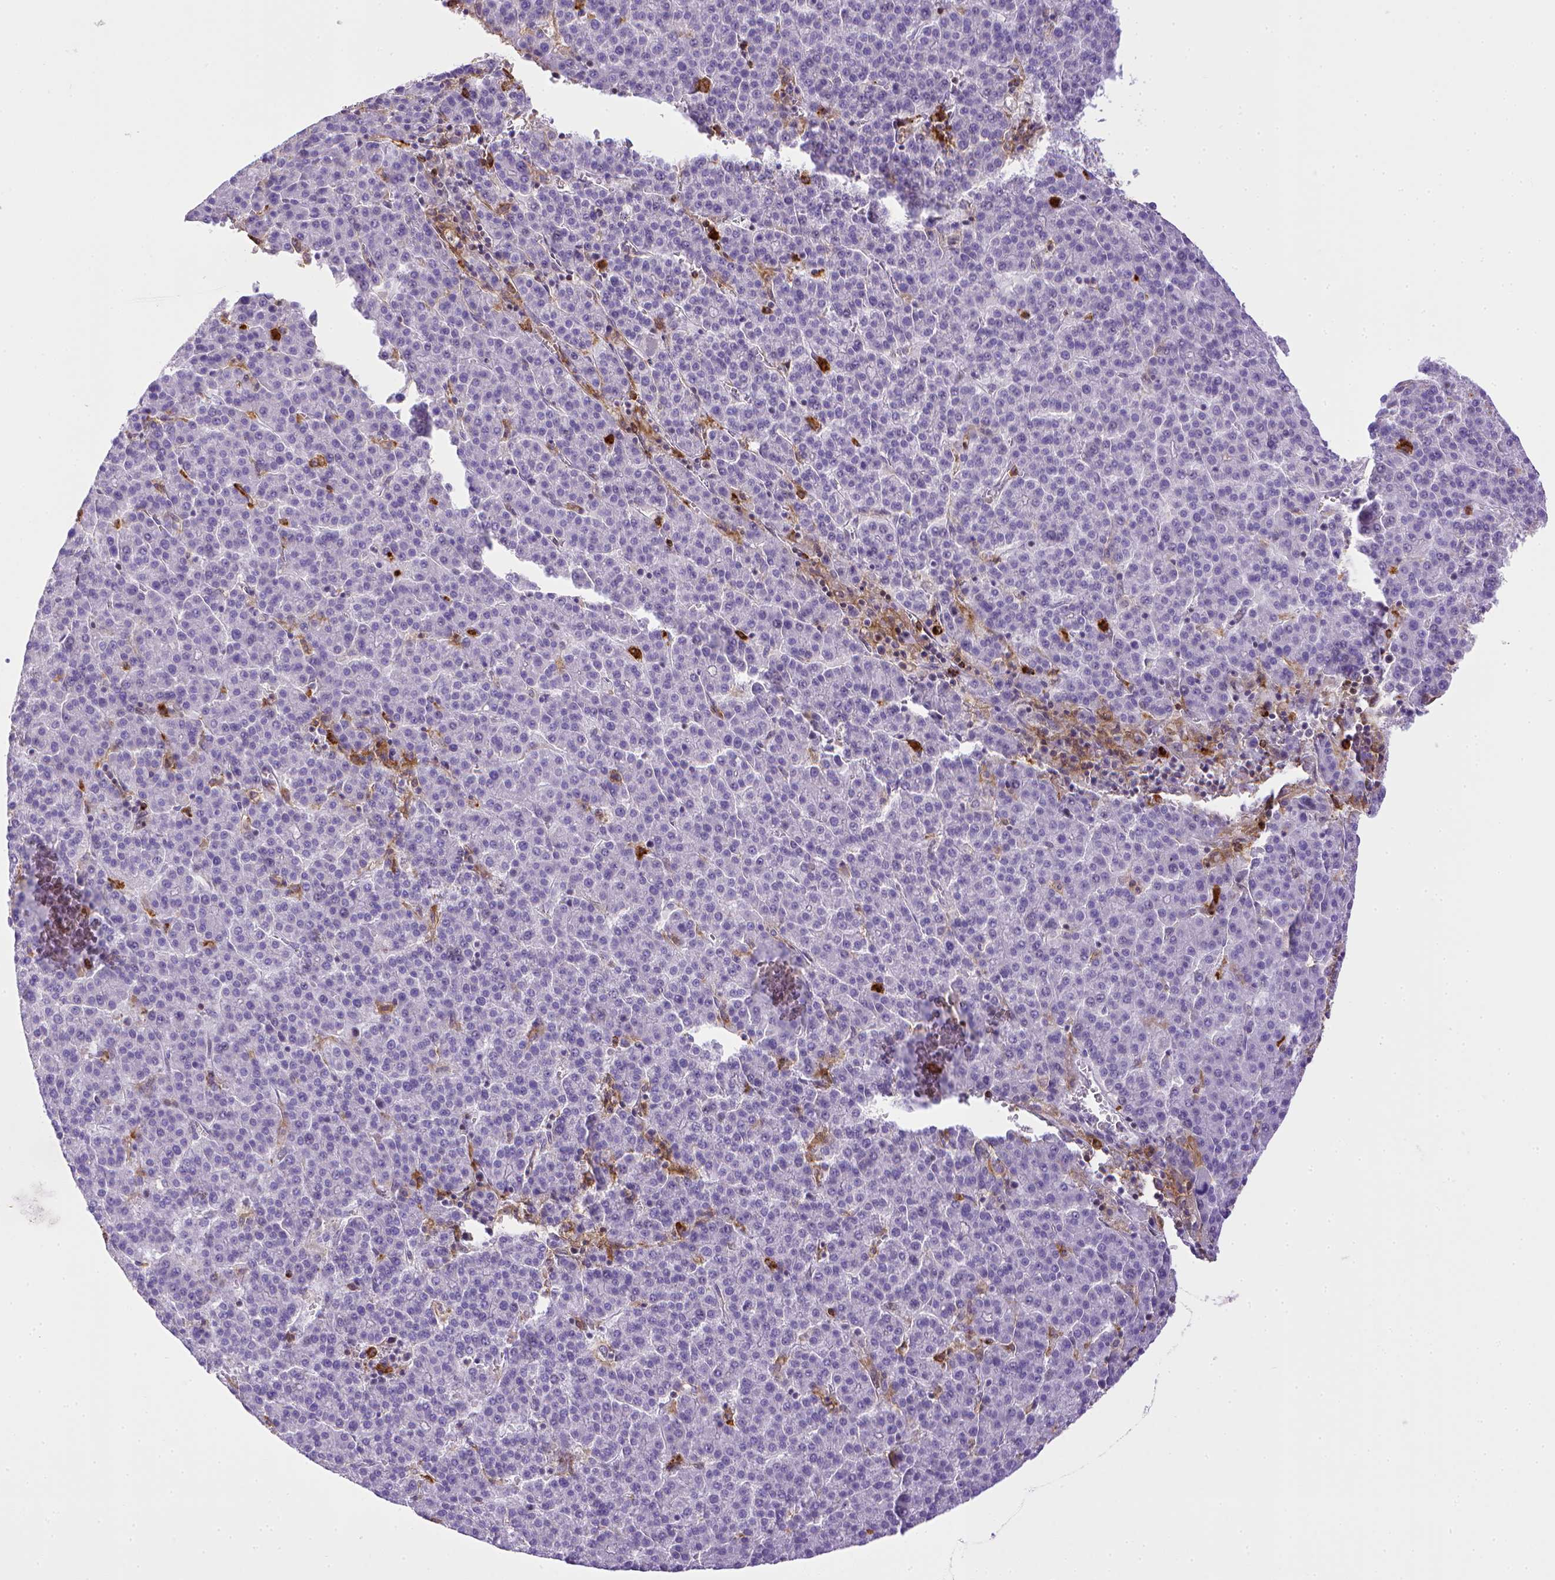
{"staining": {"intensity": "negative", "quantity": "none", "location": "none"}, "tissue": "liver cancer", "cell_type": "Tumor cells", "image_type": "cancer", "snomed": [{"axis": "morphology", "description": "Carcinoma, Hepatocellular, NOS"}, {"axis": "topography", "description": "Liver"}], "caption": "Immunohistochemistry image of hepatocellular carcinoma (liver) stained for a protein (brown), which shows no positivity in tumor cells.", "gene": "ITGAM", "patient": {"sex": "female", "age": 58}}